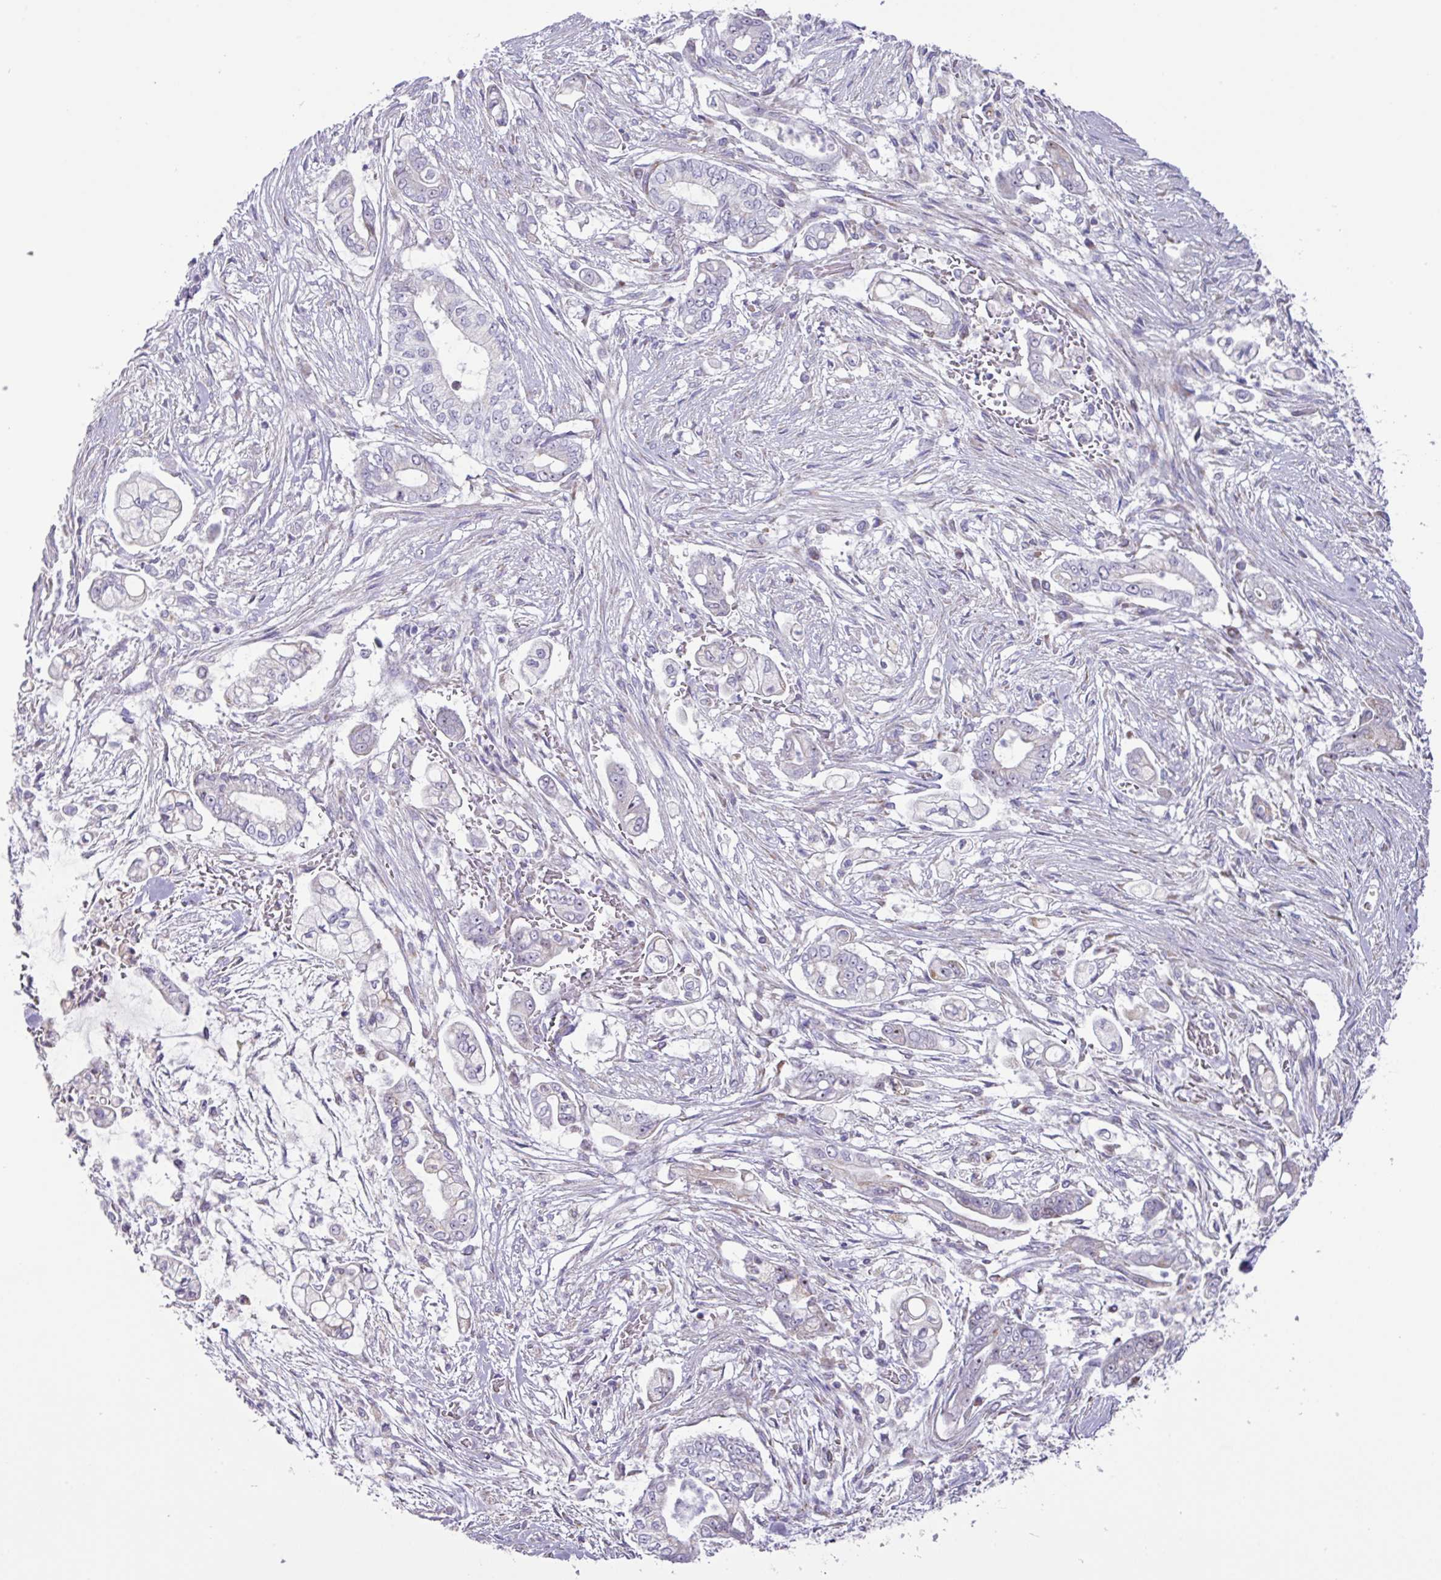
{"staining": {"intensity": "negative", "quantity": "none", "location": "none"}, "tissue": "pancreatic cancer", "cell_type": "Tumor cells", "image_type": "cancer", "snomed": [{"axis": "morphology", "description": "Adenocarcinoma, NOS"}, {"axis": "topography", "description": "Pancreas"}], "caption": "This image is of pancreatic cancer stained with immunohistochemistry (IHC) to label a protein in brown with the nuclei are counter-stained blue. There is no positivity in tumor cells.", "gene": "MT-ND4", "patient": {"sex": "female", "age": 69}}